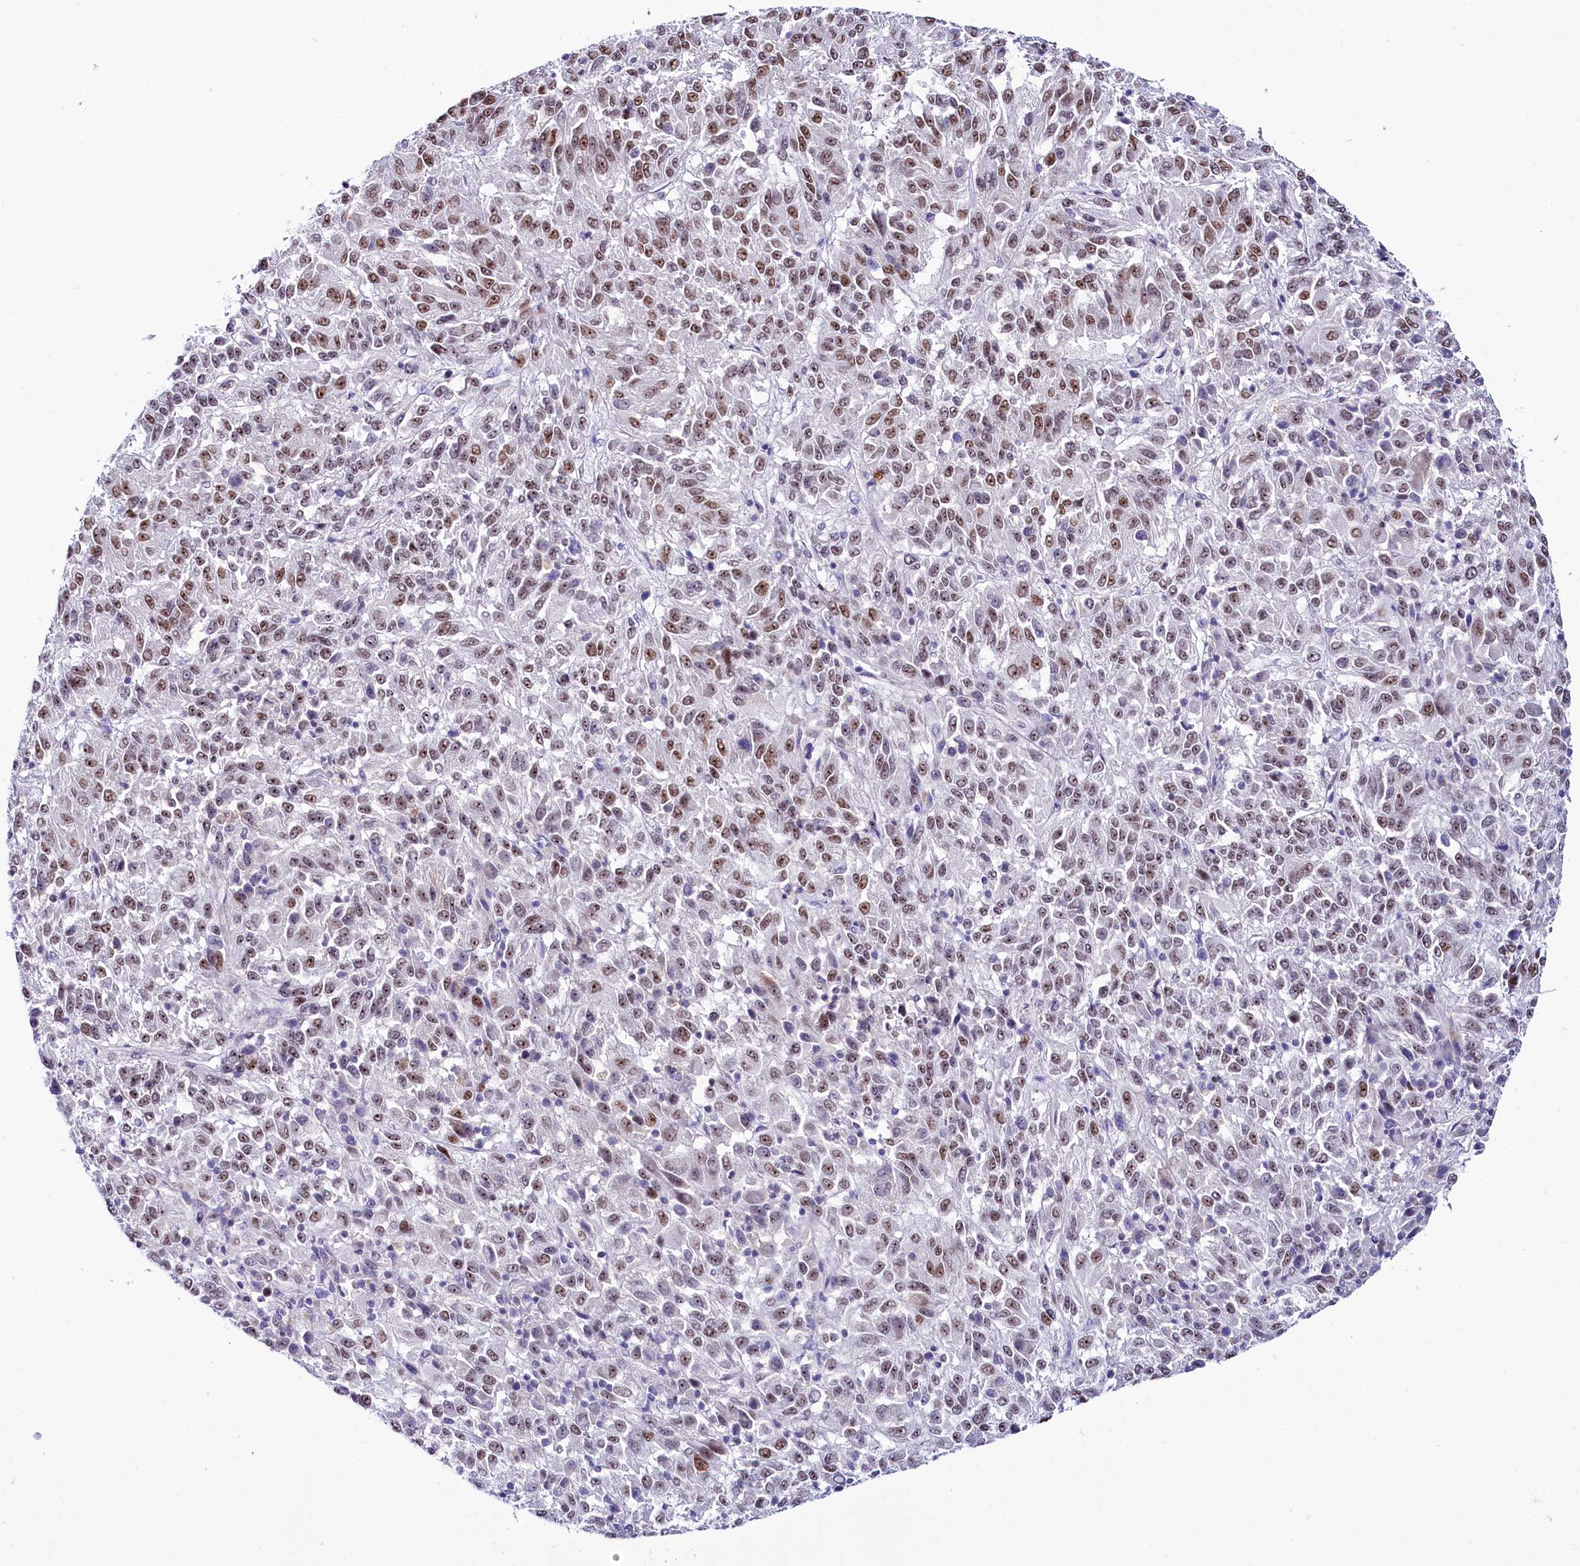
{"staining": {"intensity": "moderate", "quantity": ">75%", "location": "nuclear"}, "tissue": "melanoma", "cell_type": "Tumor cells", "image_type": "cancer", "snomed": [{"axis": "morphology", "description": "Malignant melanoma, Metastatic site"}, {"axis": "topography", "description": "Lung"}], "caption": "A brown stain labels moderate nuclear staining of a protein in melanoma tumor cells. (brown staining indicates protein expression, while blue staining denotes nuclei).", "gene": "TCOF1", "patient": {"sex": "male", "age": 64}}